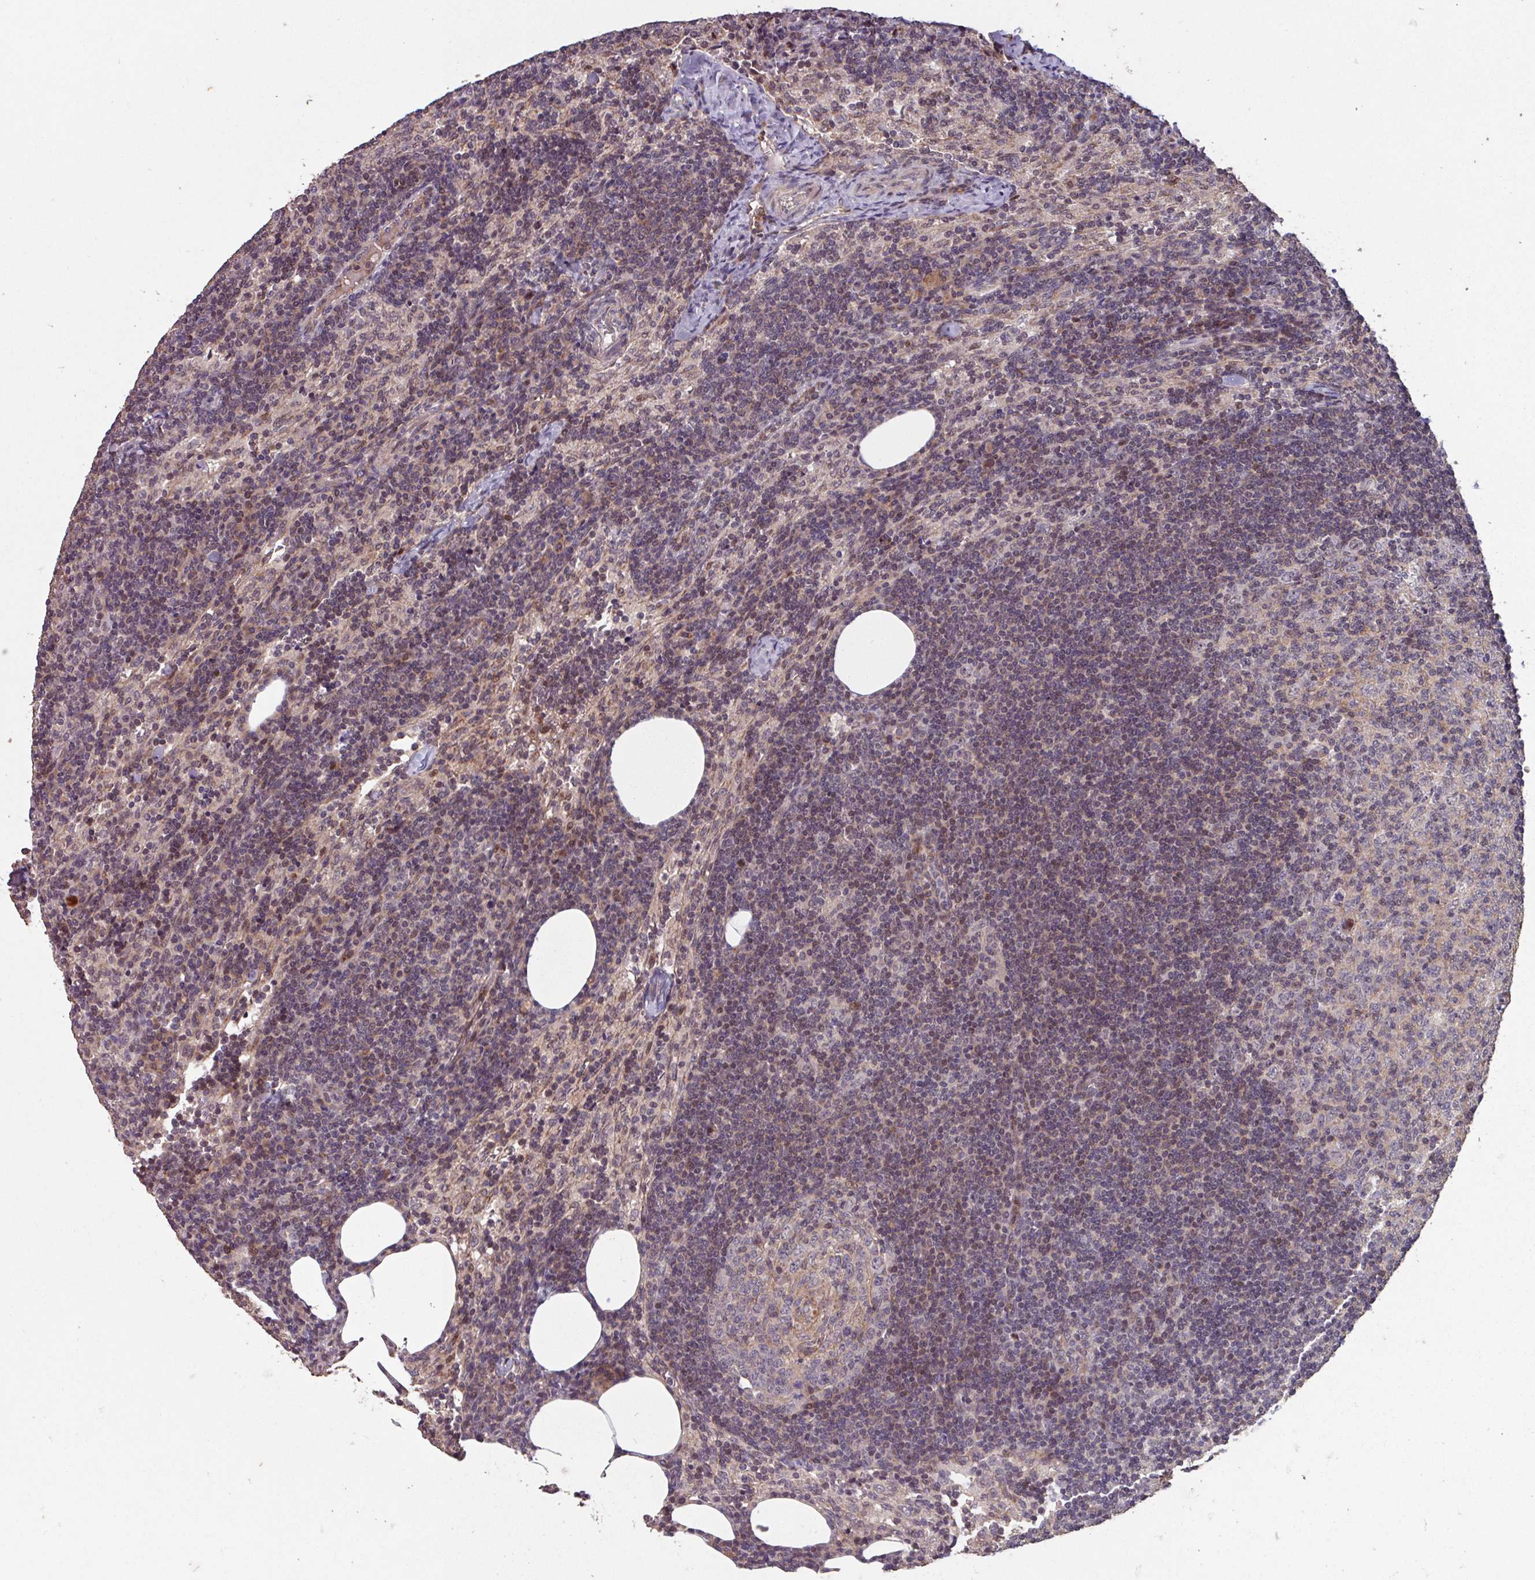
{"staining": {"intensity": "weak", "quantity": "<25%", "location": "nuclear"}, "tissue": "lymph node", "cell_type": "Germinal center cells", "image_type": "normal", "snomed": [{"axis": "morphology", "description": "Normal tissue, NOS"}, {"axis": "topography", "description": "Lymph node"}], "caption": "A photomicrograph of lymph node stained for a protein exhibits no brown staining in germinal center cells.", "gene": "TMEM88", "patient": {"sex": "female", "age": 52}}